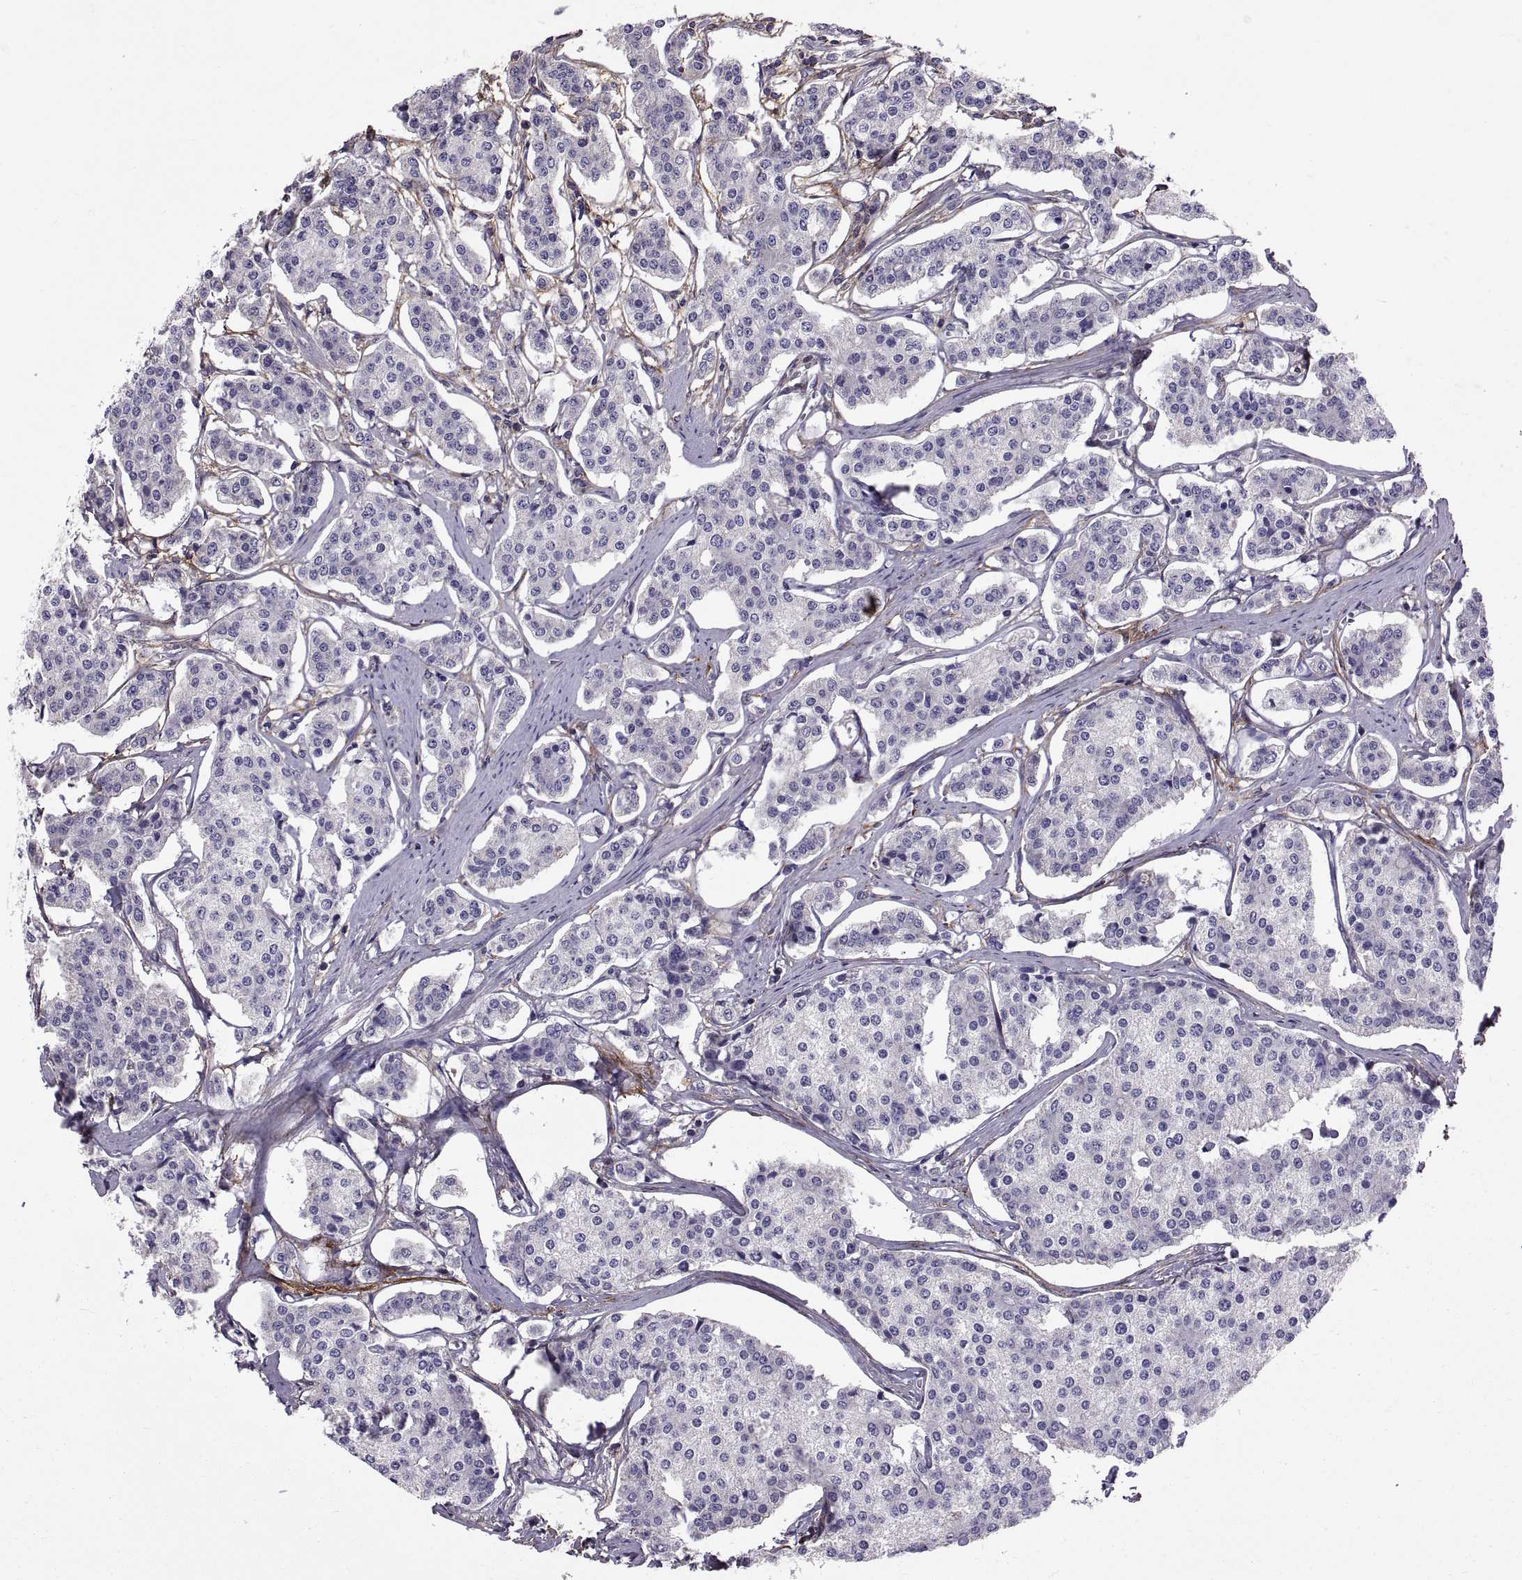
{"staining": {"intensity": "negative", "quantity": "none", "location": "none"}, "tissue": "carcinoid", "cell_type": "Tumor cells", "image_type": "cancer", "snomed": [{"axis": "morphology", "description": "Carcinoid, malignant, NOS"}, {"axis": "topography", "description": "Small intestine"}], "caption": "Carcinoid stained for a protein using immunohistochemistry (IHC) displays no positivity tumor cells.", "gene": "EMILIN2", "patient": {"sex": "female", "age": 65}}